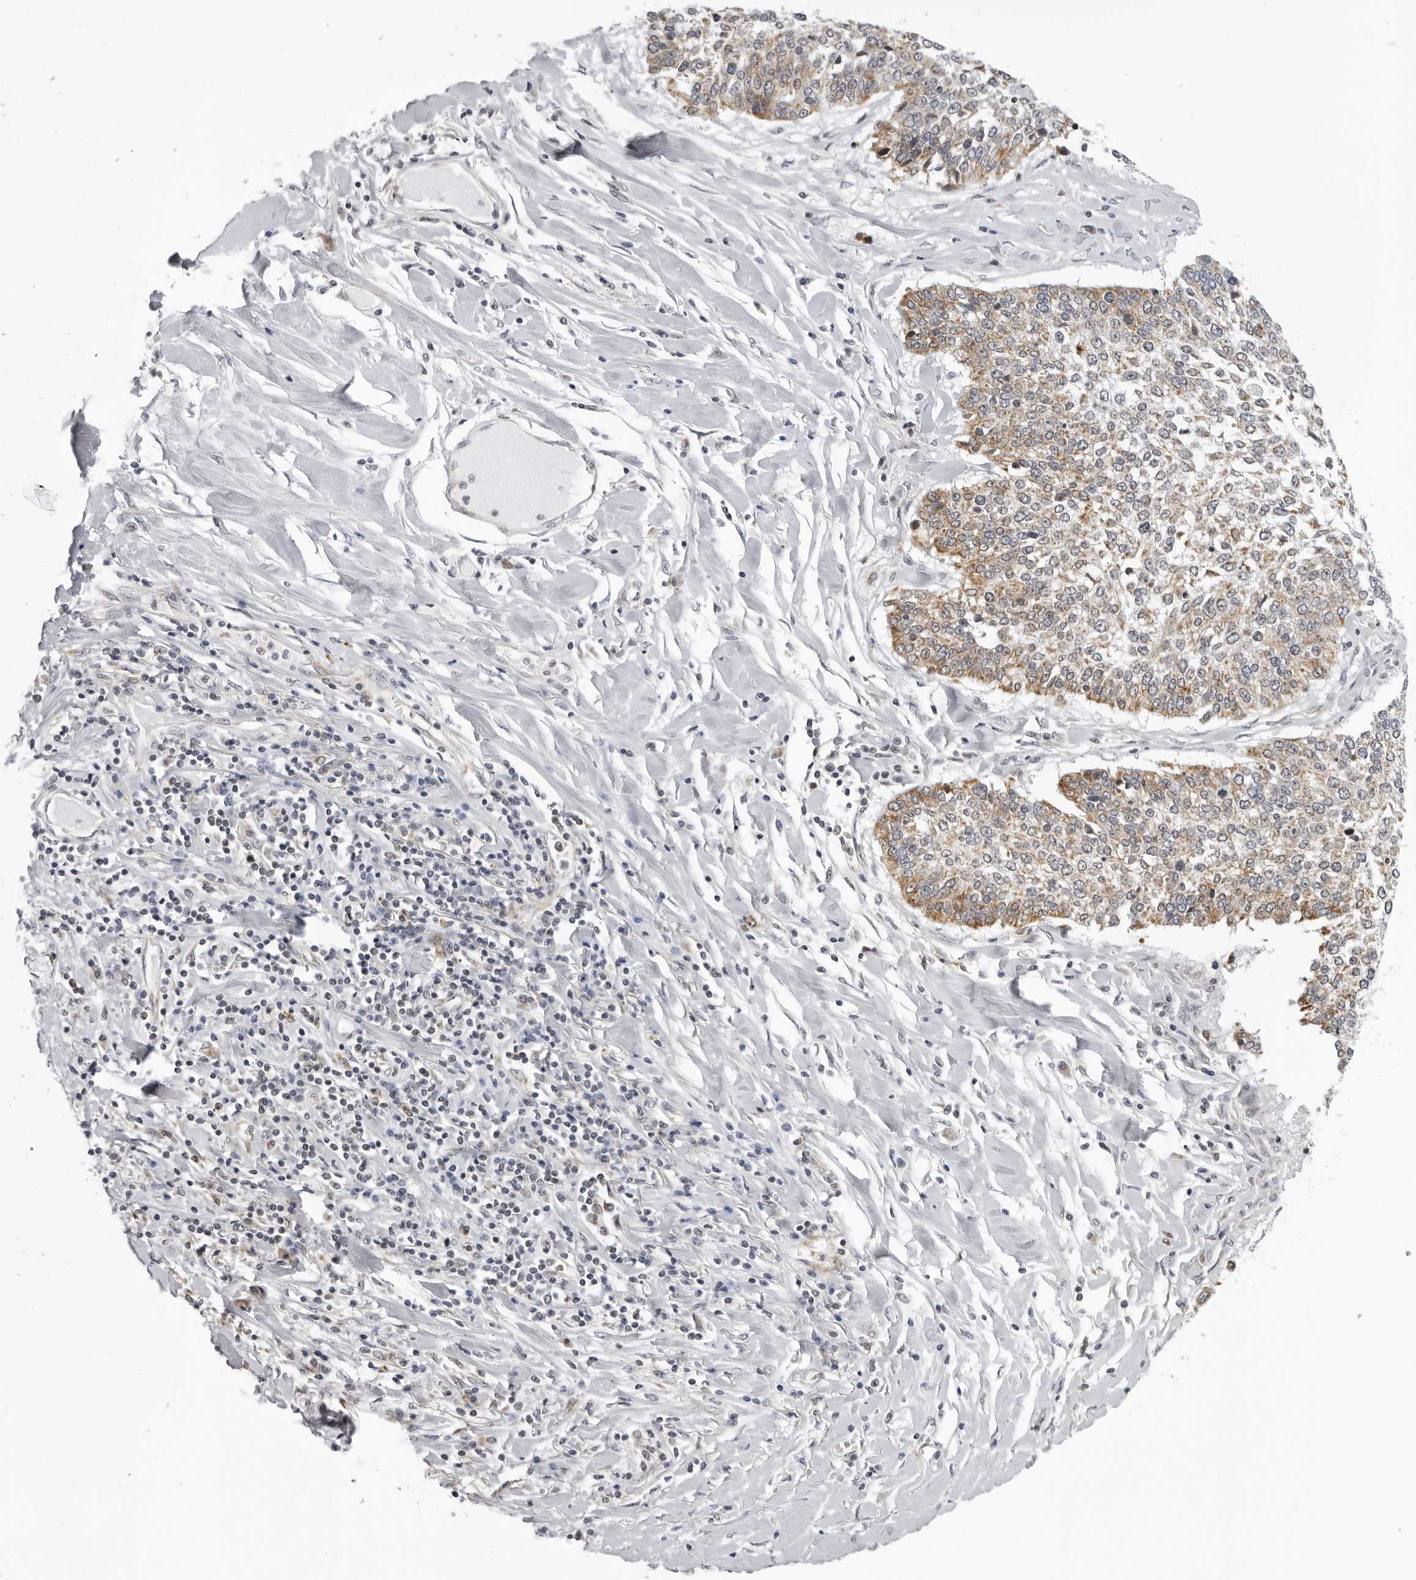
{"staining": {"intensity": "moderate", "quantity": "25%-75%", "location": "cytoplasmic/membranous"}, "tissue": "lung cancer", "cell_type": "Tumor cells", "image_type": "cancer", "snomed": [{"axis": "morphology", "description": "Normal tissue, NOS"}, {"axis": "morphology", "description": "Squamous cell carcinoma, NOS"}, {"axis": "topography", "description": "Cartilage tissue"}, {"axis": "topography", "description": "Bronchus"}, {"axis": "topography", "description": "Lung"}, {"axis": "topography", "description": "Peripheral nerve tissue"}], "caption": "A brown stain labels moderate cytoplasmic/membranous staining of a protein in human lung cancer (squamous cell carcinoma) tumor cells.", "gene": "MRPS15", "patient": {"sex": "female", "age": 49}}